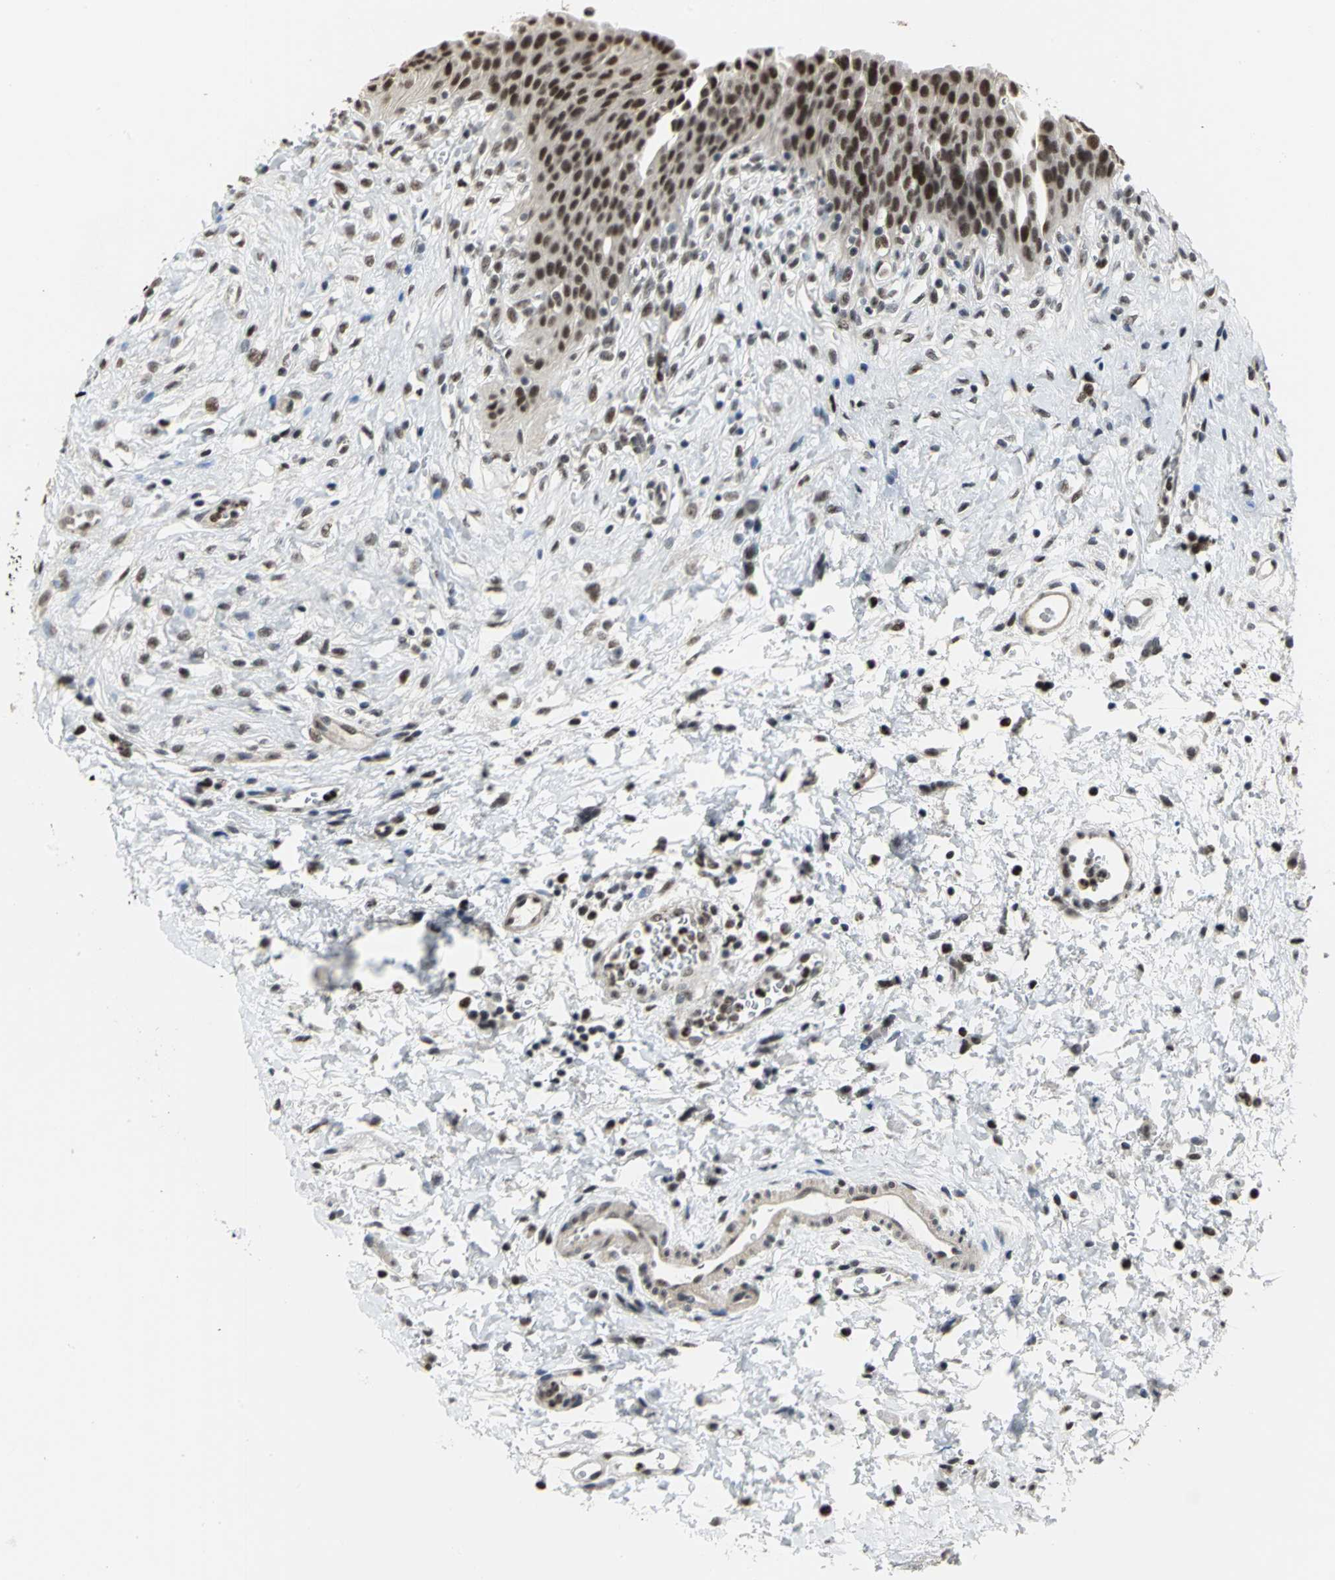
{"staining": {"intensity": "strong", "quantity": ">75%", "location": "nuclear"}, "tissue": "urinary bladder", "cell_type": "Urothelial cells", "image_type": "normal", "snomed": [{"axis": "morphology", "description": "Normal tissue, NOS"}, {"axis": "morphology", "description": "Dysplasia, NOS"}, {"axis": "topography", "description": "Urinary bladder"}], "caption": "Immunohistochemical staining of unremarkable human urinary bladder demonstrates high levels of strong nuclear positivity in approximately >75% of urothelial cells.", "gene": "CCDC88C", "patient": {"sex": "male", "age": 35}}